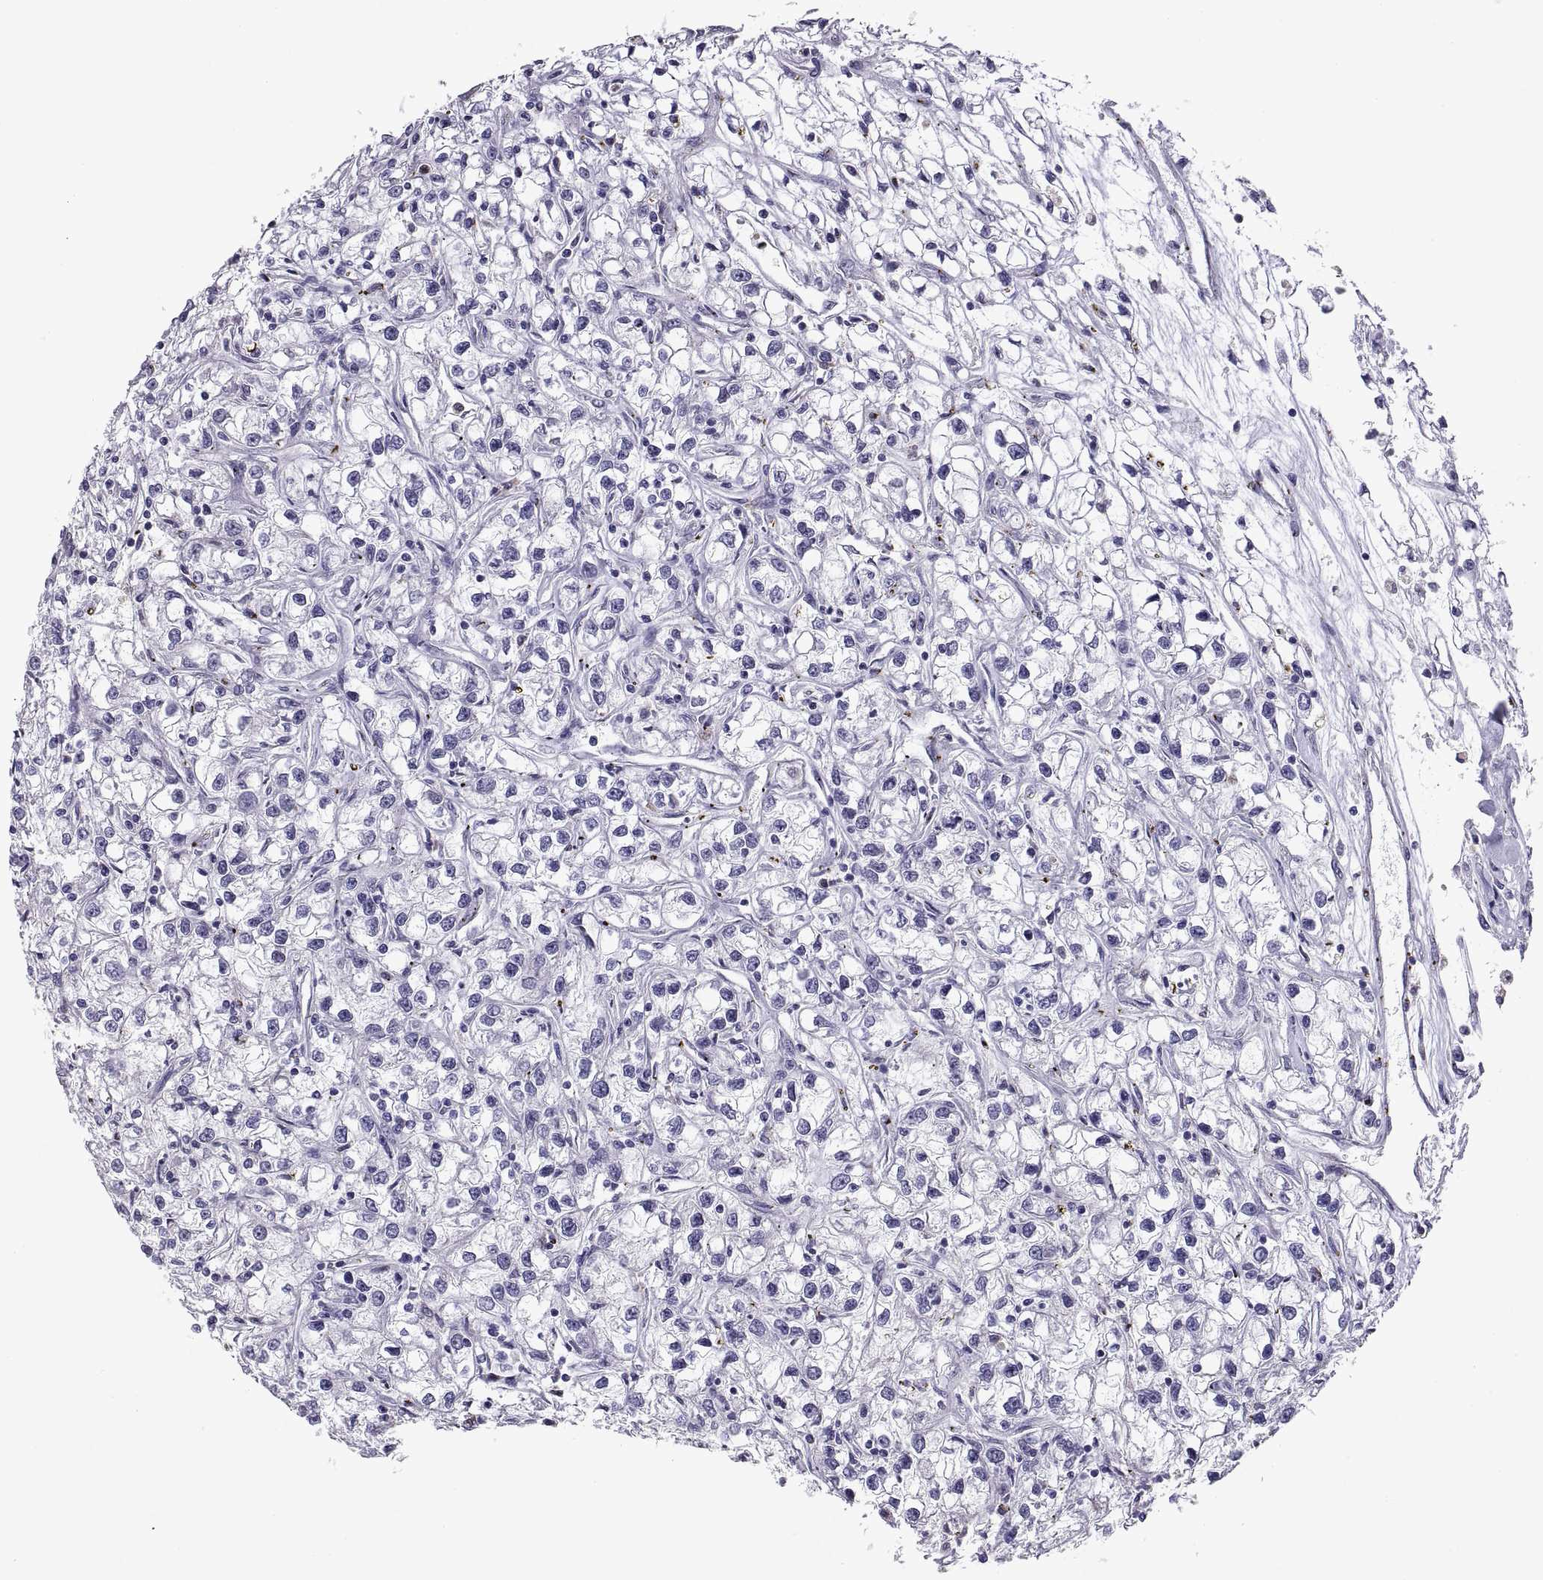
{"staining": {"intensity": "negative", "quantity": "none", "location": "none"}, "tissue": "renal cancer", "cell_type": "Tumor cells", "image_type": "cancer", "snomed": [{"axis": "morphology", "description": "Adenocarcinoma, NOS"}, {"axis": "topography", "description": "Kidney"}], "caption": "Immunohistochemical staining of human adenocarcinoma (renal) shows no significant staining in tumor cells. (Stains: DAB (3,3'-diaminobenzidine) IHC with hematoxylin counter stain, Microscopy: brightfield microscopy at high magnification).", "gene": "DOK3", "patient": {"sex": "female", "age": 59}}